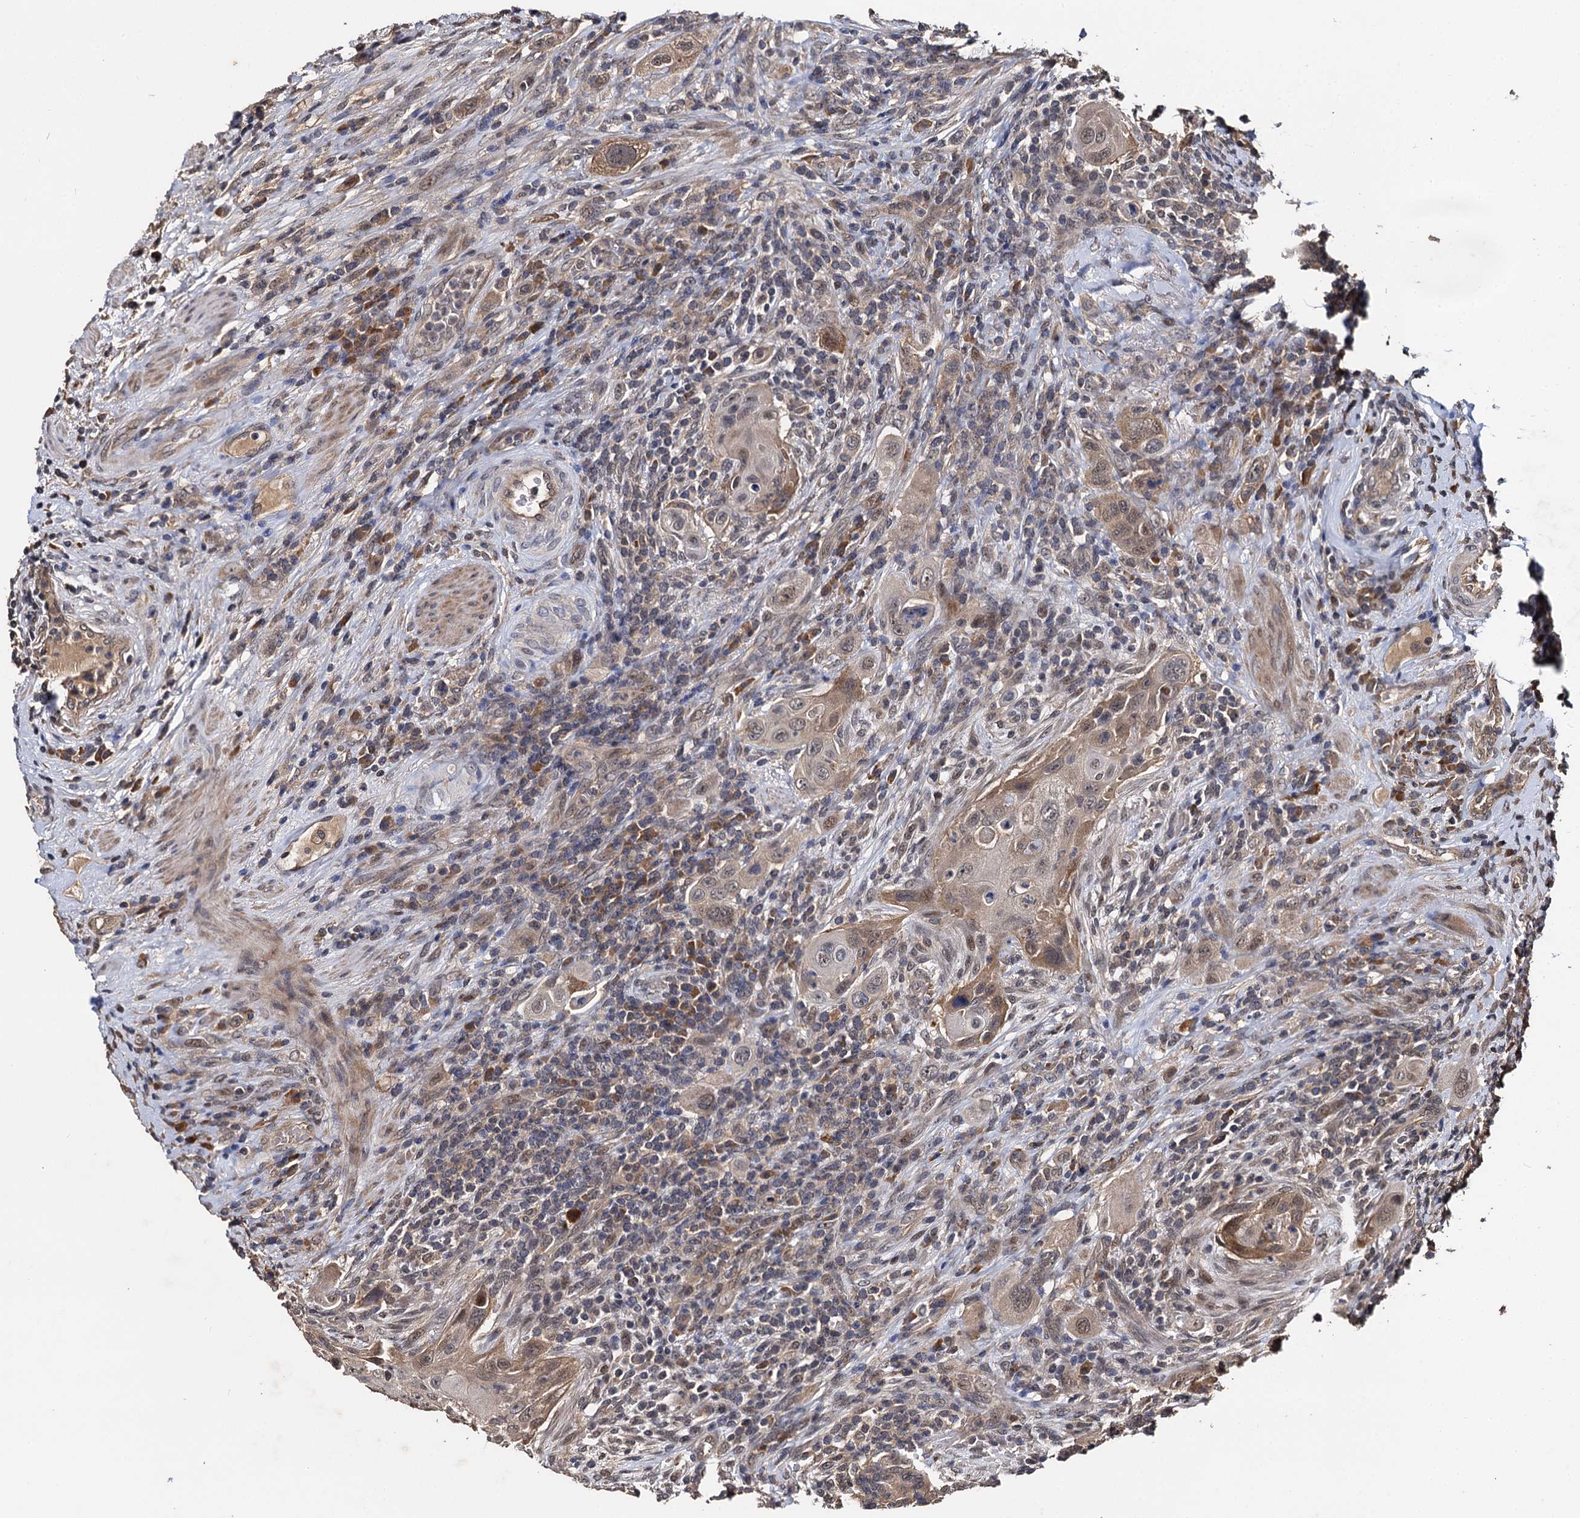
{"staining": {"intensity": "moderate", "quantity": "25%-75%", "location": "cytoplasmic/membranous,nuclear"}, "tissue": "urothelial cancer", "cell_type": "Tumor cells", "image_type": "cancer", "snomed": [{"axis": "morphology", "description": "Urothelial carcinoma, High grade"}, {"axis": "topography", "description": "Urinary bladder"}], "caption": "A brown stain highlights moderate cytoplasmic/membranous and nuclear positivity of a protein in human urothelial carcinoma (high-grade) tumor cells. (DAB IHC, brown staining for protein, blue staining for nuclei).", "gene": "SLC46A3", "patient": {"sex": "male", "age": 50}}